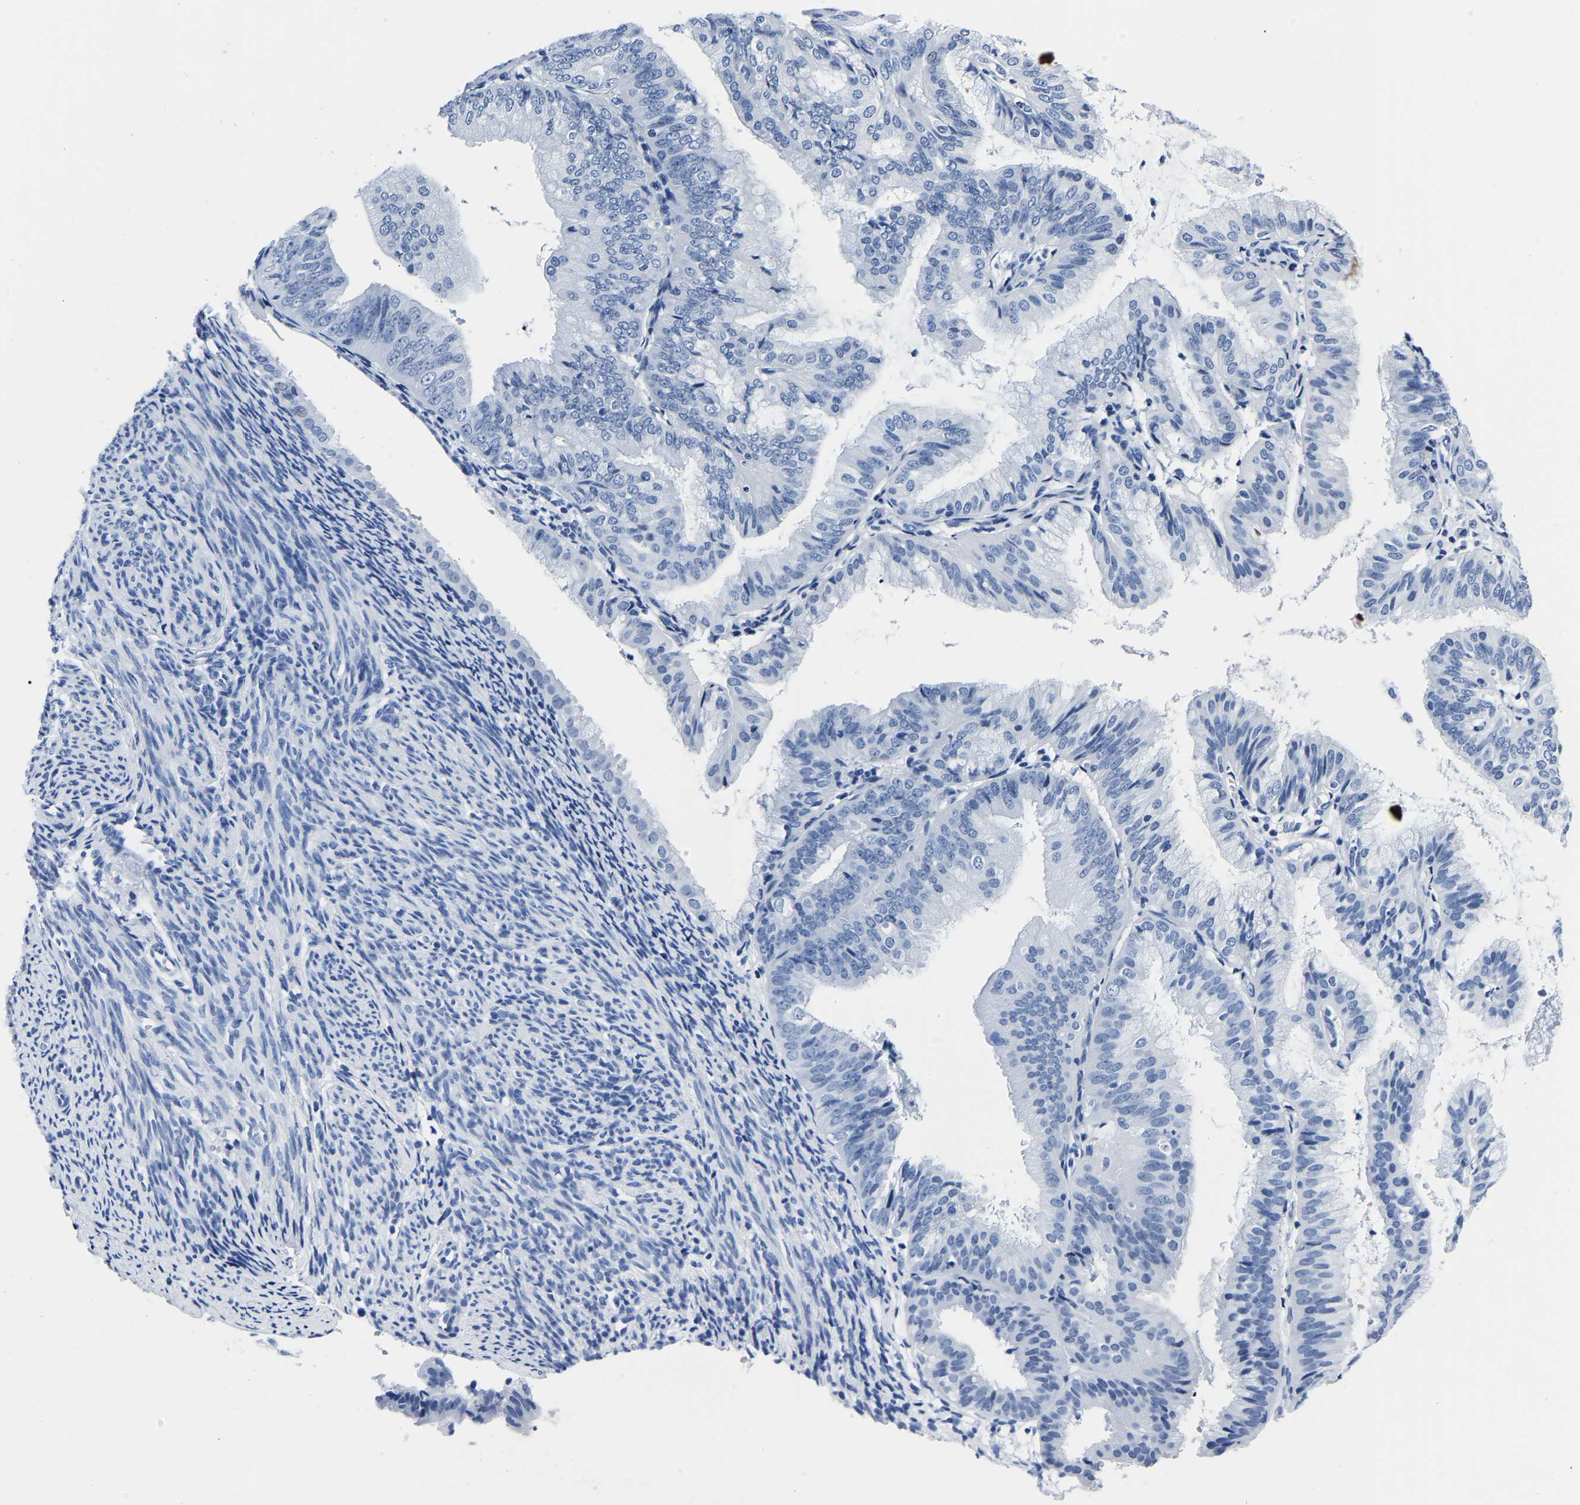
{"staining": {"intensity": "negative", "quantity": "none", "location": "none"}, "tissue": "endometrial cancer", "cell_type": "Tumor cells", "image_type": "cancer", "snomed": [{"axis": "morphology", "description": "Adenocarcinoma, NOS"}, {"axis": "topography", "description": "Endometrium"}], "caption": "This is an immunohistochemistry image of human endometrial cancer (adenocarcinoma). There is no expression in tumor cells.", "gene": "IMPG2", "patient": {"sex": "female", "age": 63}}